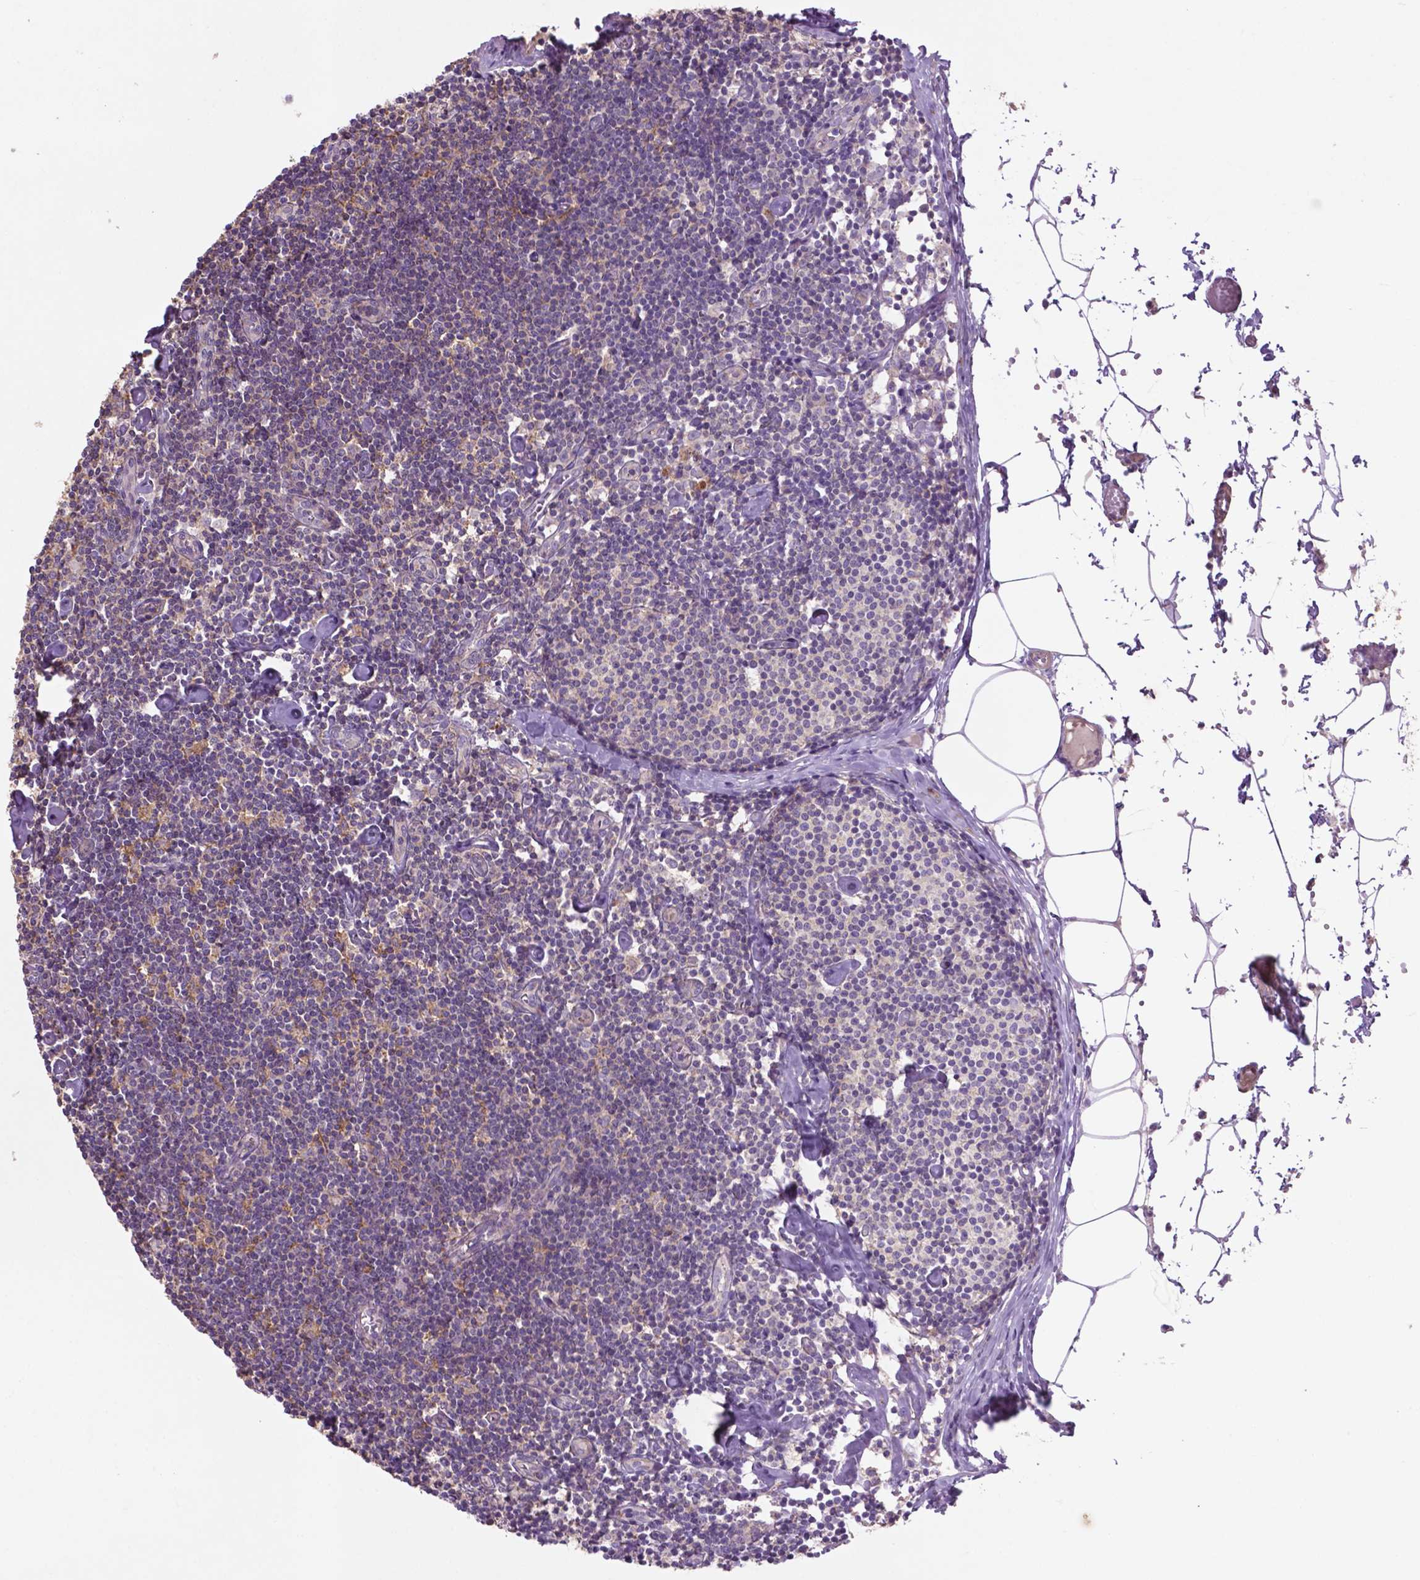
{"staining": {"intensity": "negative", "quantity": "none", "location": "none"}, "tissue": "lymph node", "cell_type": "Germinal center cells", "image_type": "normal", "snomed": [{"axis": "morphology", "description": "Normal tissue, NOS"}, {"axis": "topography", "description": "Lymph node"}], "caption": "This is an immunohistochemistry (IHC) image of normal lymph node. There is no expression in germinal center cells.", "gene": "BMP4", "patient": {"sex": "female", "age": 42}}